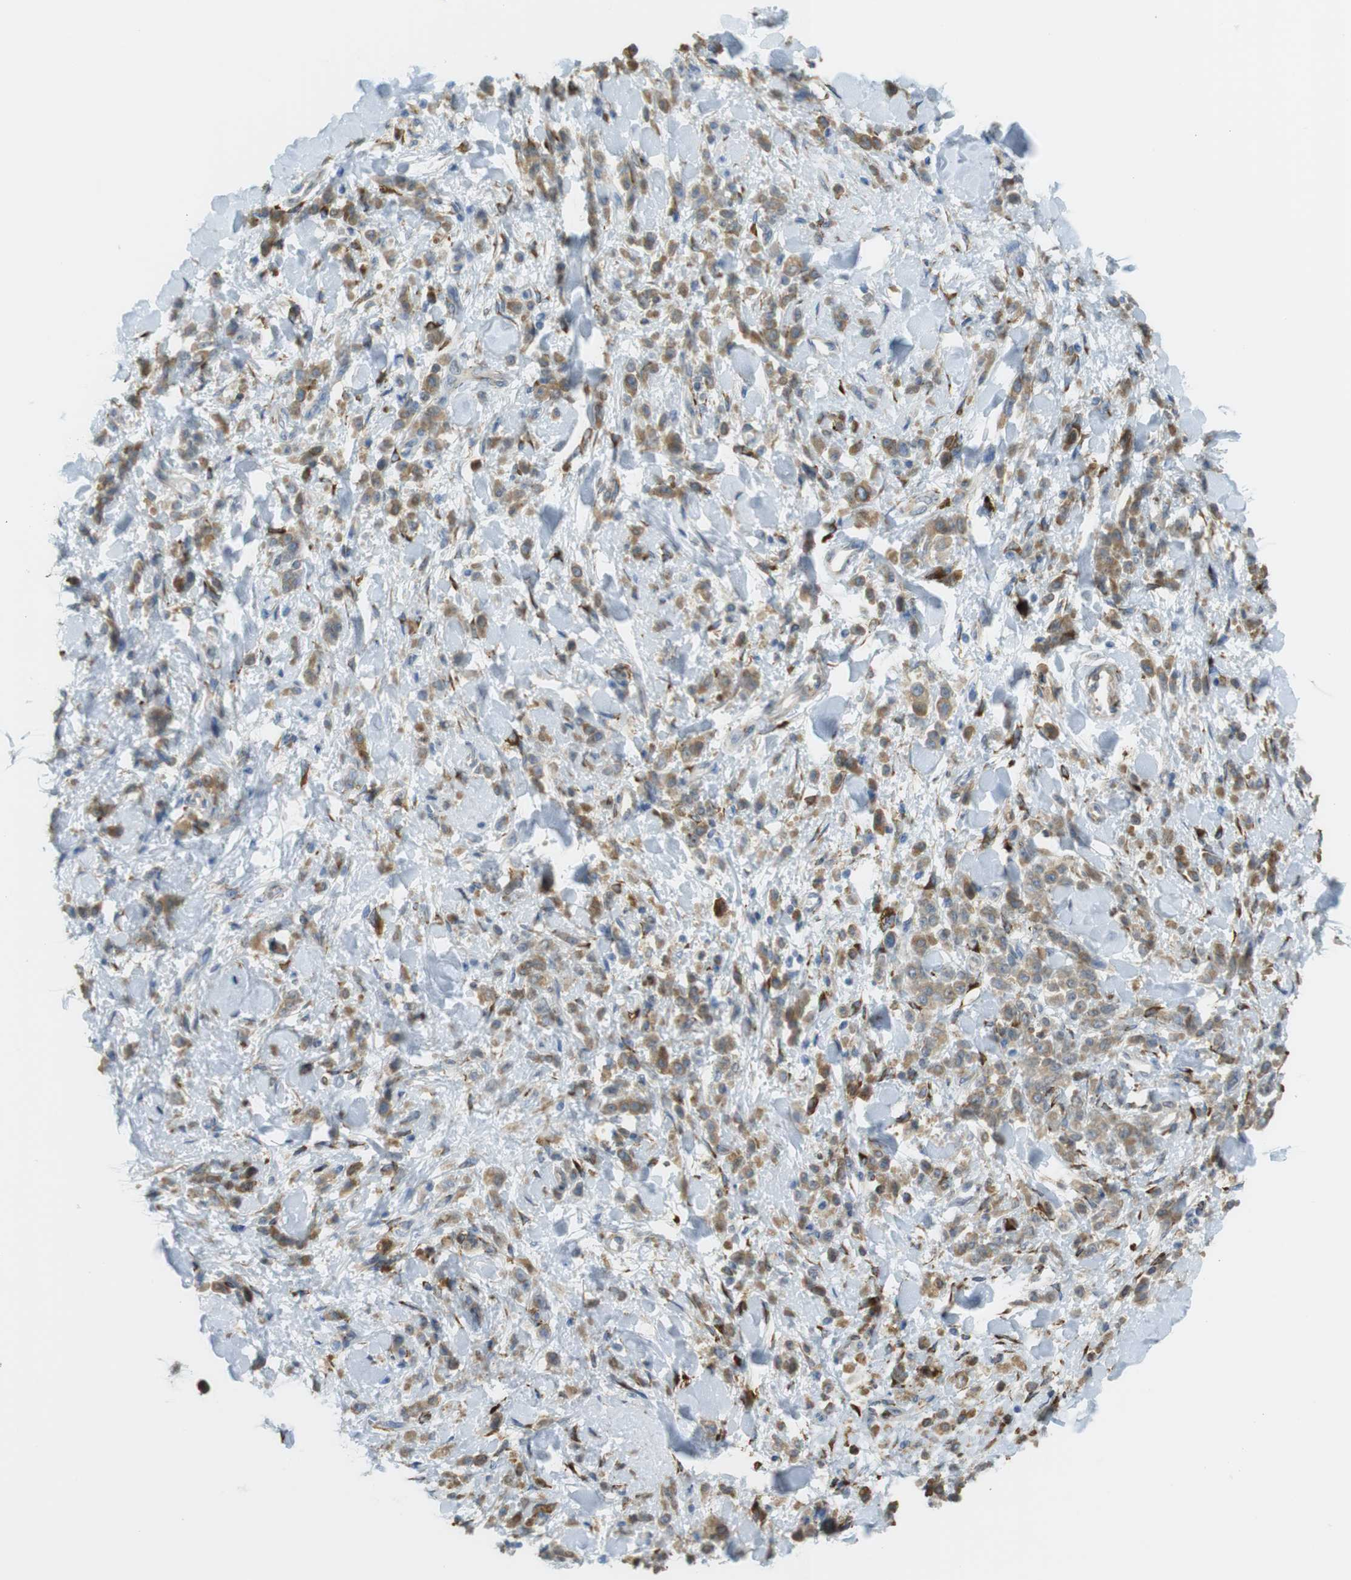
{"staining": {"intensity": "weak", "quantity": ">75%", "location": "cytoplasmic/membranous"}, "tissue": "stomach cancer", "cell_type": "Tumor cells", "image_type": "cancer", "snomed": [{"axis": "morphology", "description": "Normal tissue, NOS"}, {"axis": "morphology", "description": "Adenocarcinoma, NOS"}, {"axis": "topography", "description": "Stomach"}], "caption": "Immunohistochemistry image of stomach adenocarcinoma stained for a protein (brown), which shows low levels of weak cytoplasmic/membranous staining in approximately >75% of tumor cells.", "gene": "MBOAT2", "patient": {"sex": "male", "age": 82}}